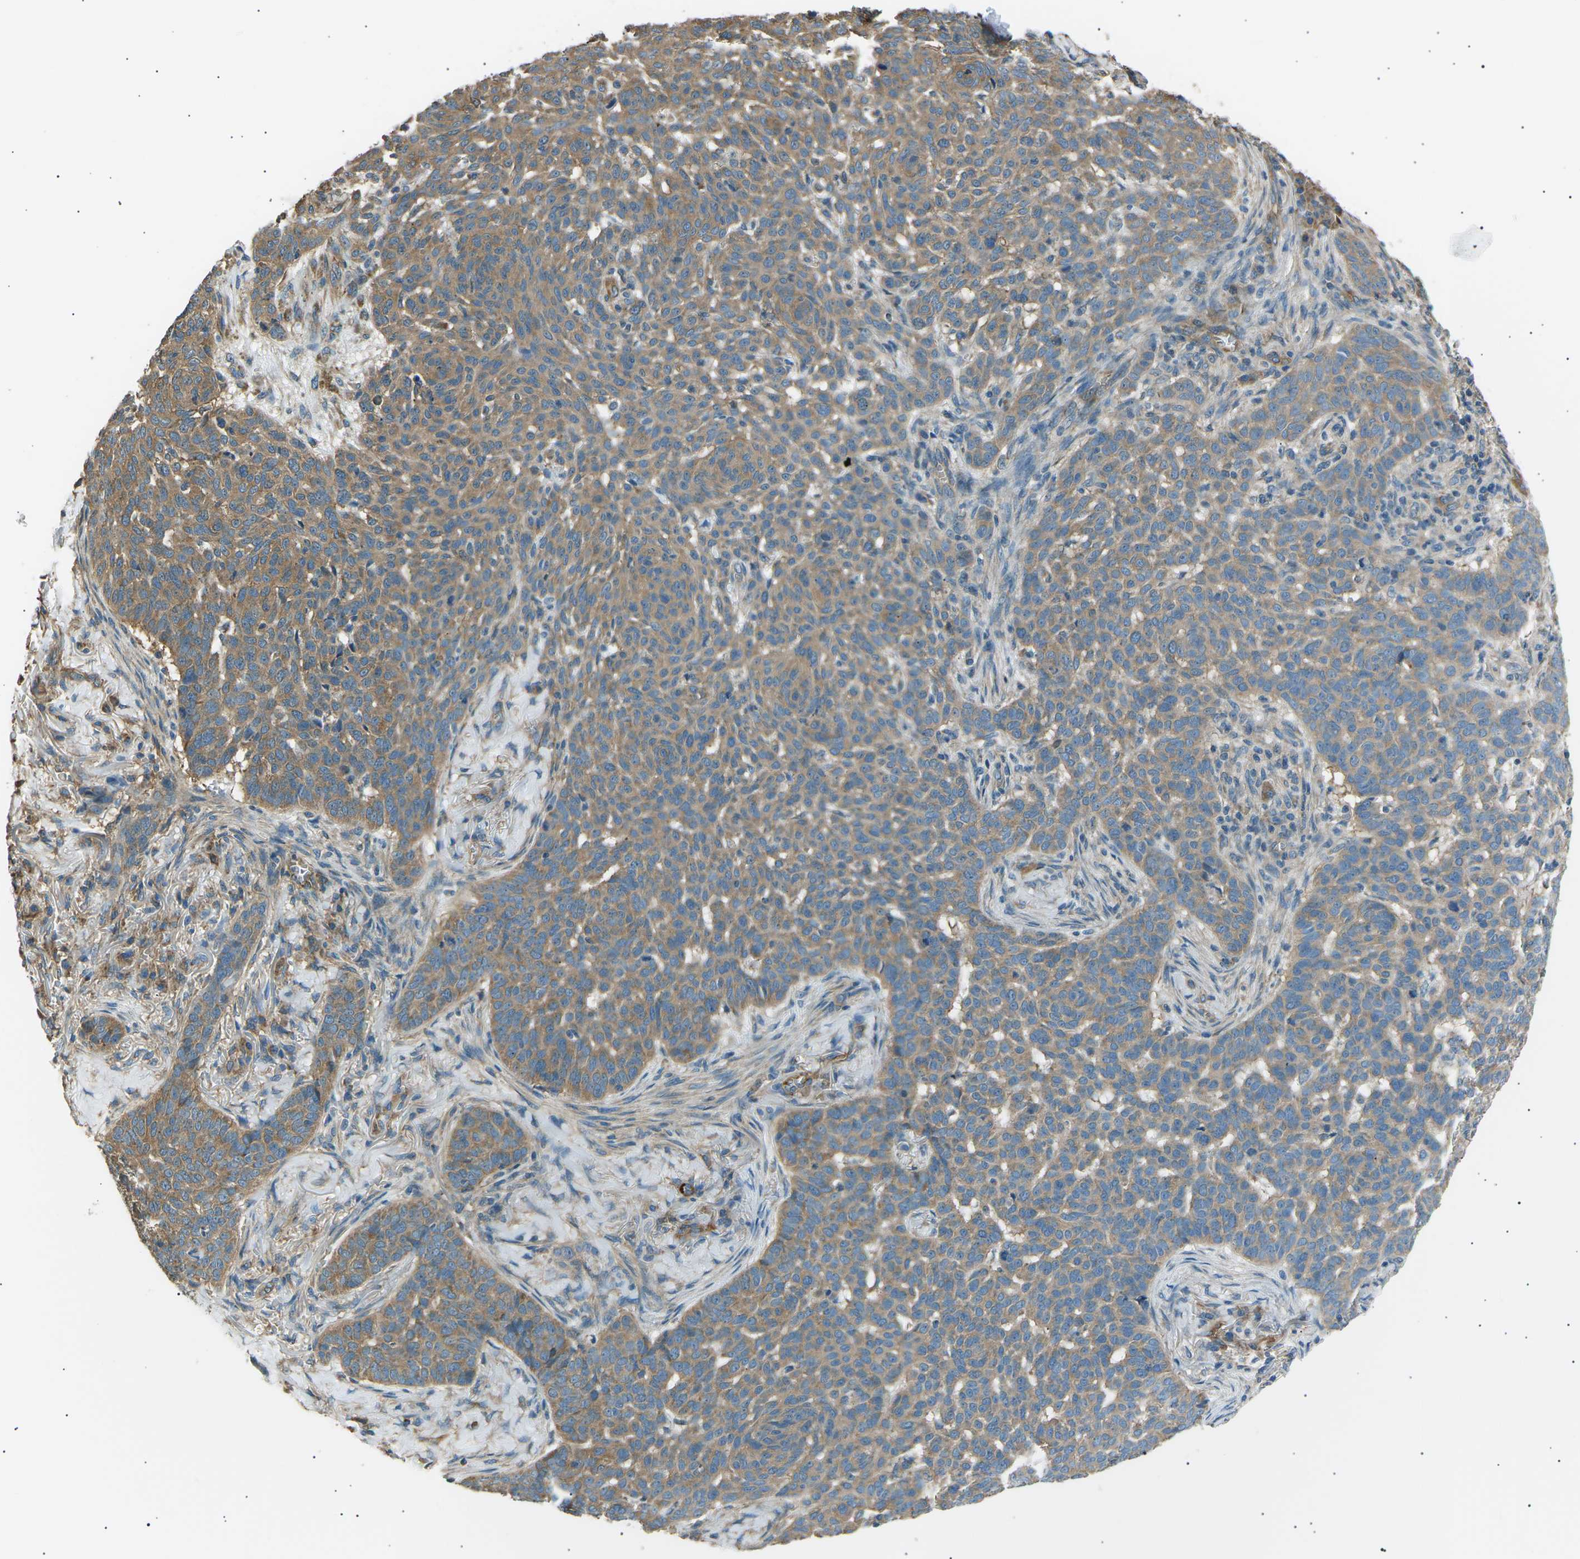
{"staining": {"intensity": "moderate", "quantity": ">75%", "location": "cytoplasmic/membranous"}, "tissue": "skin cancer", "cell_type": "Tumor cells", "image_type": "cancer", "snomed": [{"axis": "morphology", "description": "Basal cell carcinoma"}, {"axis": "topography", "description": "Skin"}], "caption": "Tumor cells reveal medium levels of moderate cytoplasmic/membranous positivity in approximately >75% of cells in skin basal cell carcinoma. (DAB (3,3'-diaminobenzidine) = brown stain, brightfield microscopy at high magnification).", "gene": "SLK", "patient": {"sex": "male", "age": 85}}